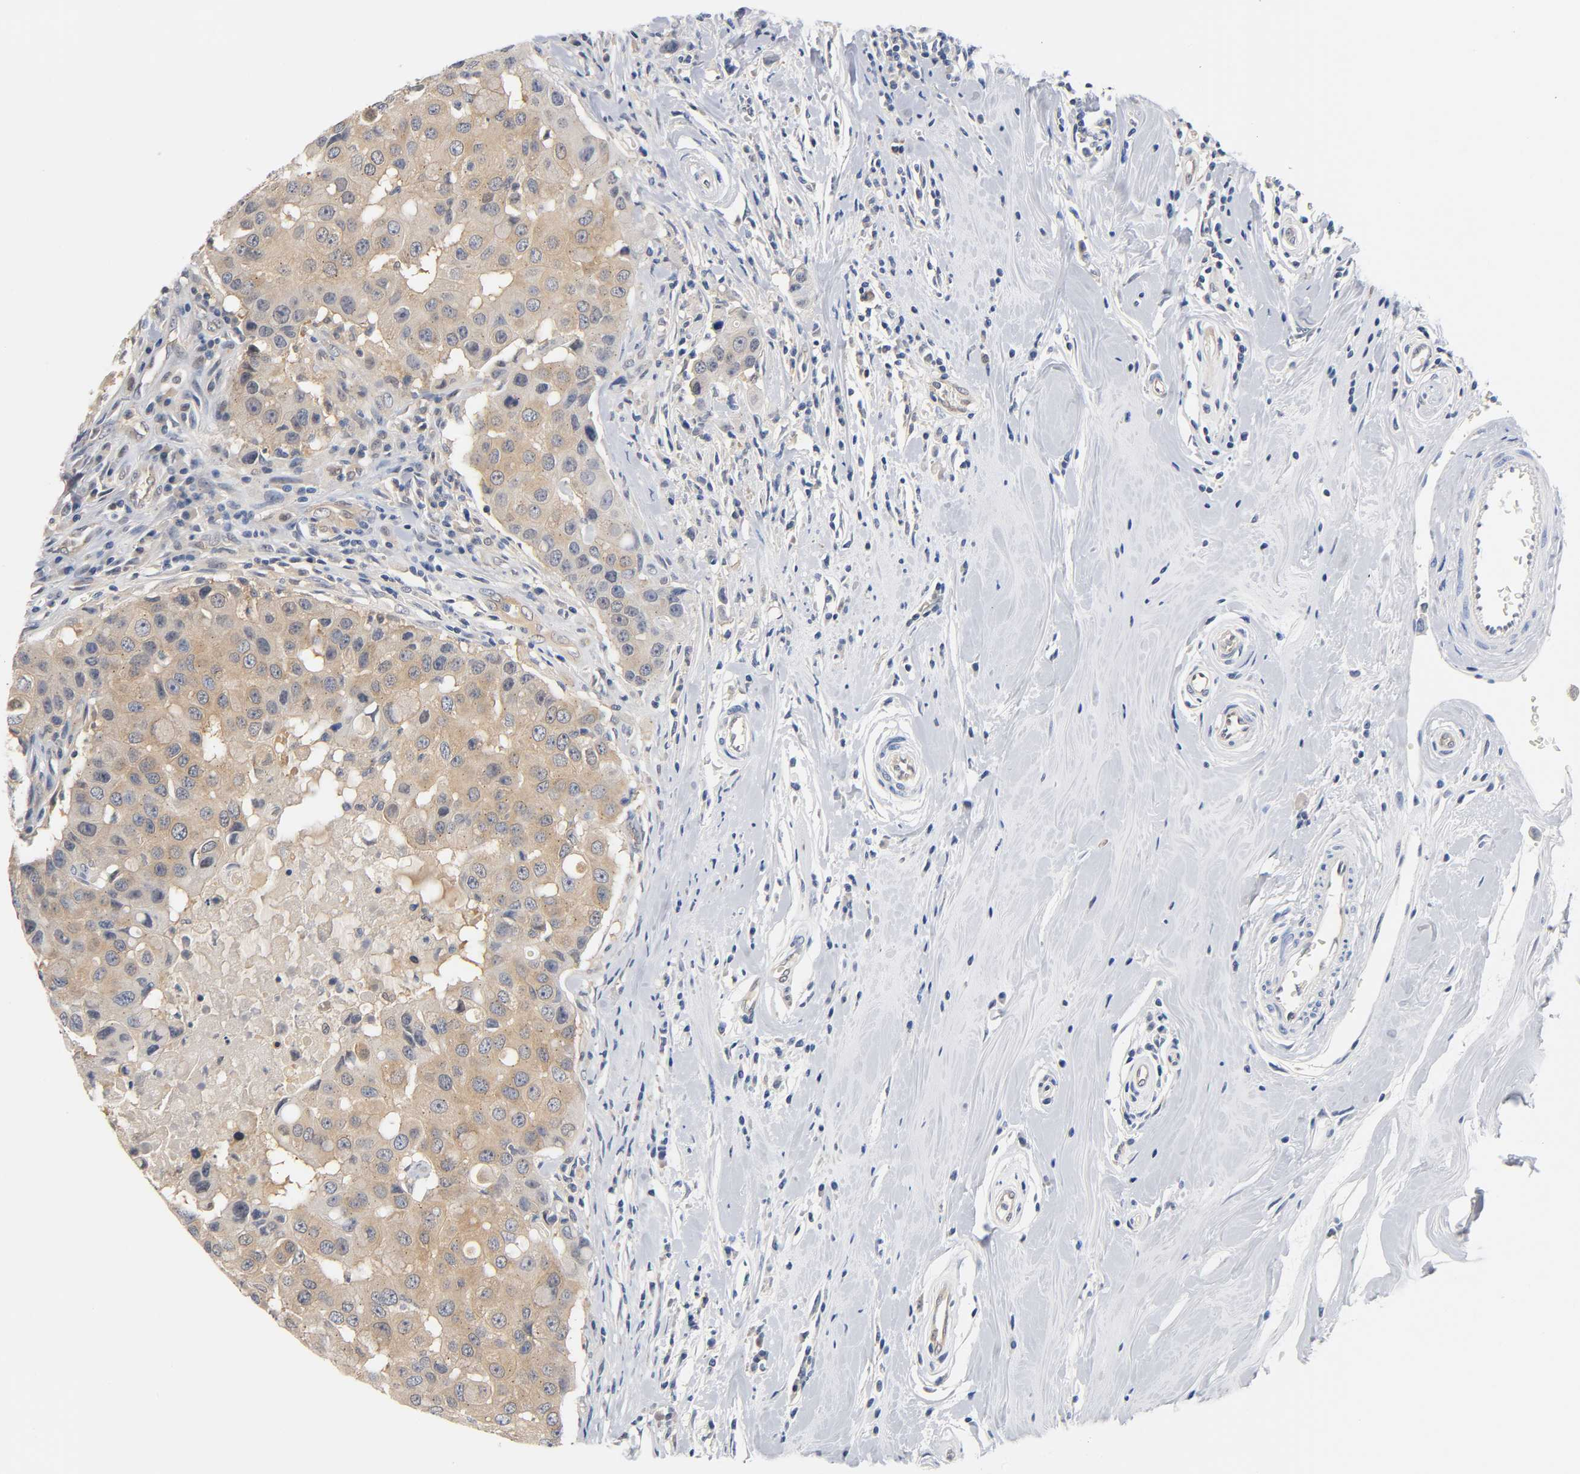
{"staining": {"intensity": "moderate", "quantity": ">75%", "location": "cytoplasmic/membranous"}, "tissue": "breast cancer", "cell_type": "Tumor cells", "image_type": "cancer", "snomed": [{"axis": "morphology", "description": "Duct carcinoma"}, {"axis": "topography", "description": "Breast"}], "caption": "This micrograph reveals immunohistochemistry staining of breast cancer, with medium moderate cytoplasmic/membranous expression in approximately >75% of tumor cells.", "gene": "FYN", "patient": {"sex": "female", "age": 27}}